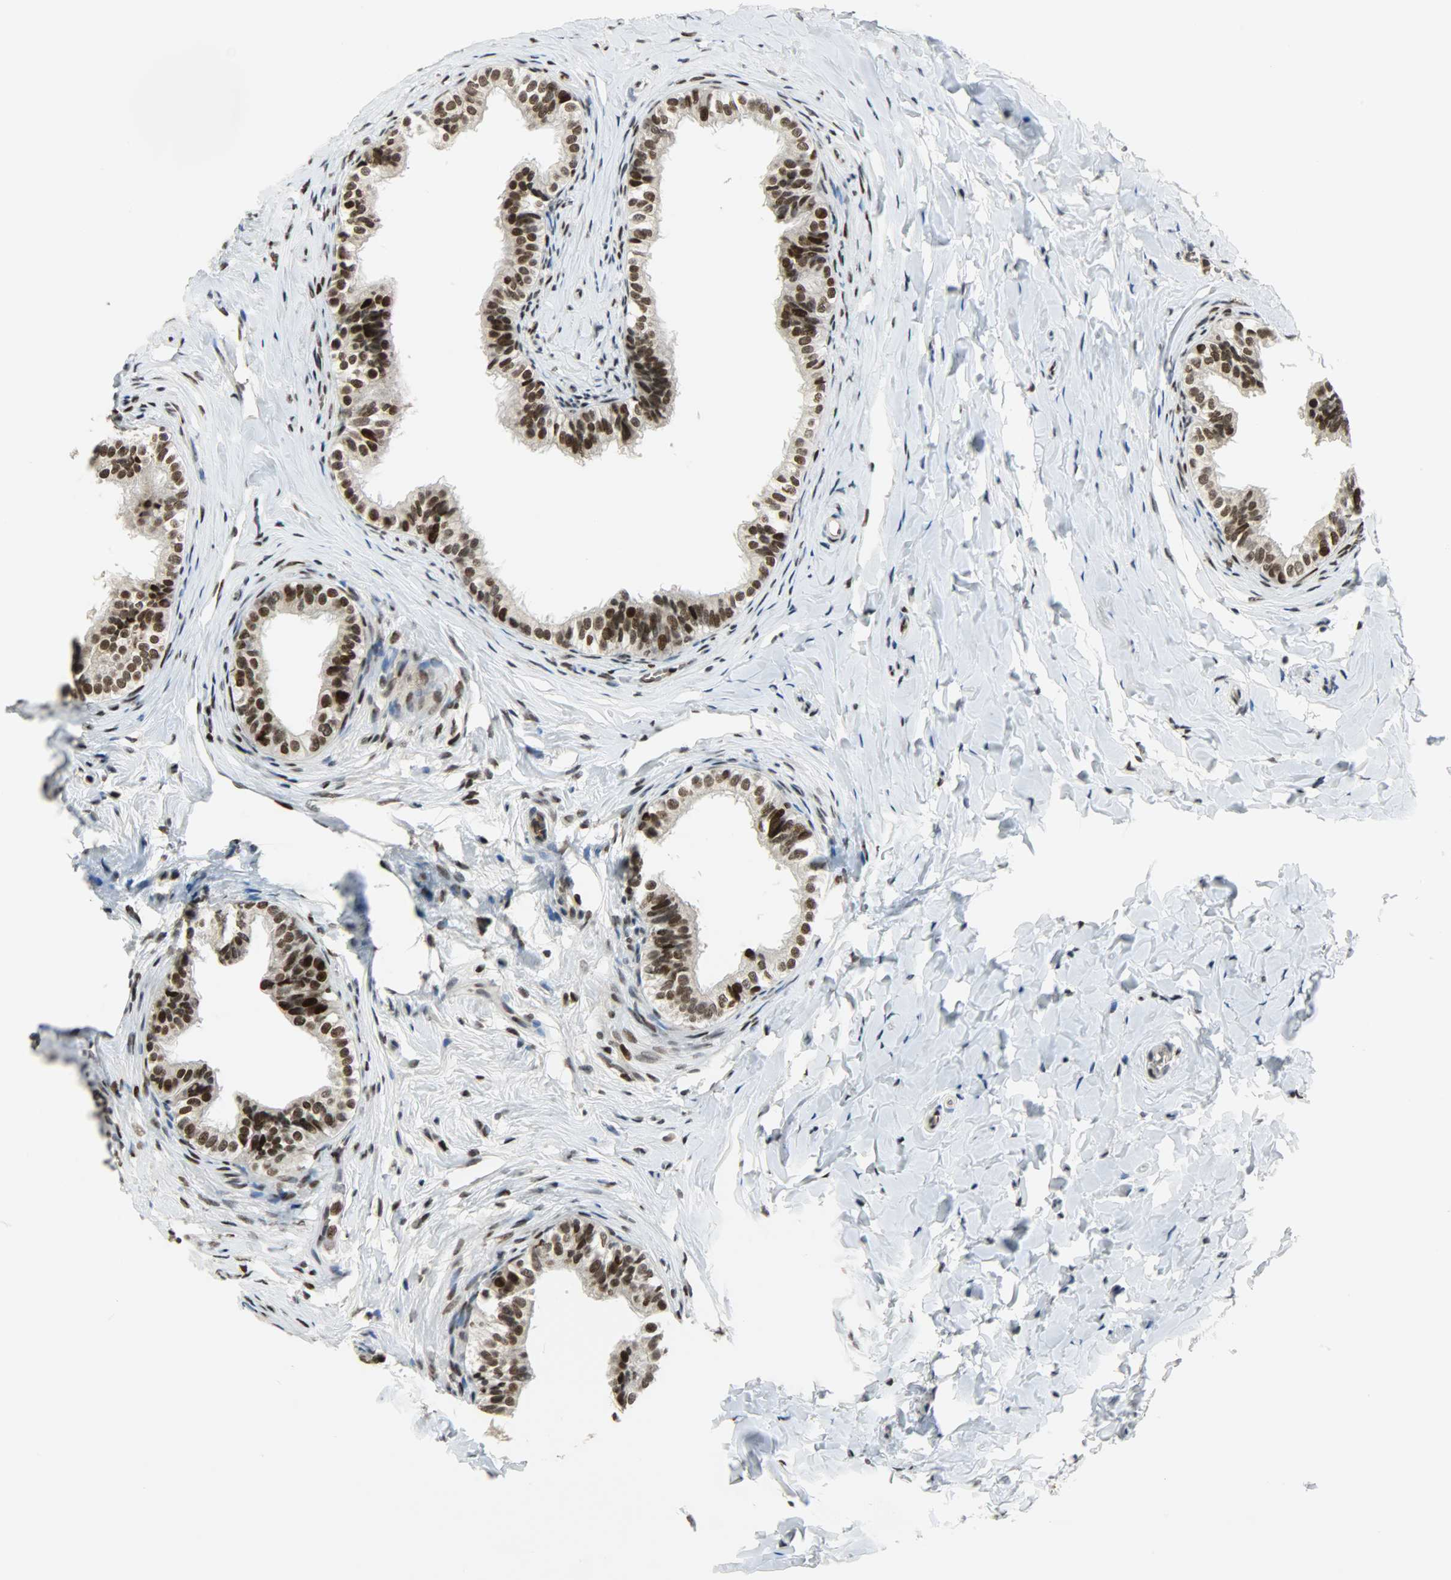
{"staining": {"intensity": "strong", "quantity": ">75%", "location": "cytoplasmic/membranous,nuclear"}, "tissue": "epididymis", "cell_type": "Glandular cells", "image_type": "normal", "snomed": [{"axis": "morphology", "description": "Normal tissue, NOS"}, {"axis": "topography", "description": "Soft tissue"}, {"axis": "topography", "description": "Epididymis"}], "caption": "DAB immunohistochemical staining of benign human epididymis shows strong cytoplasmic/membranous,nuclear protein expression in about >75% of glandular cells. (DAB (3,3'-diaminobenzidine) = brown stain, brightfield microscopy at high magnification).", "gene": "SNAI1", "patient": {"sex": "male", "age": 26}}